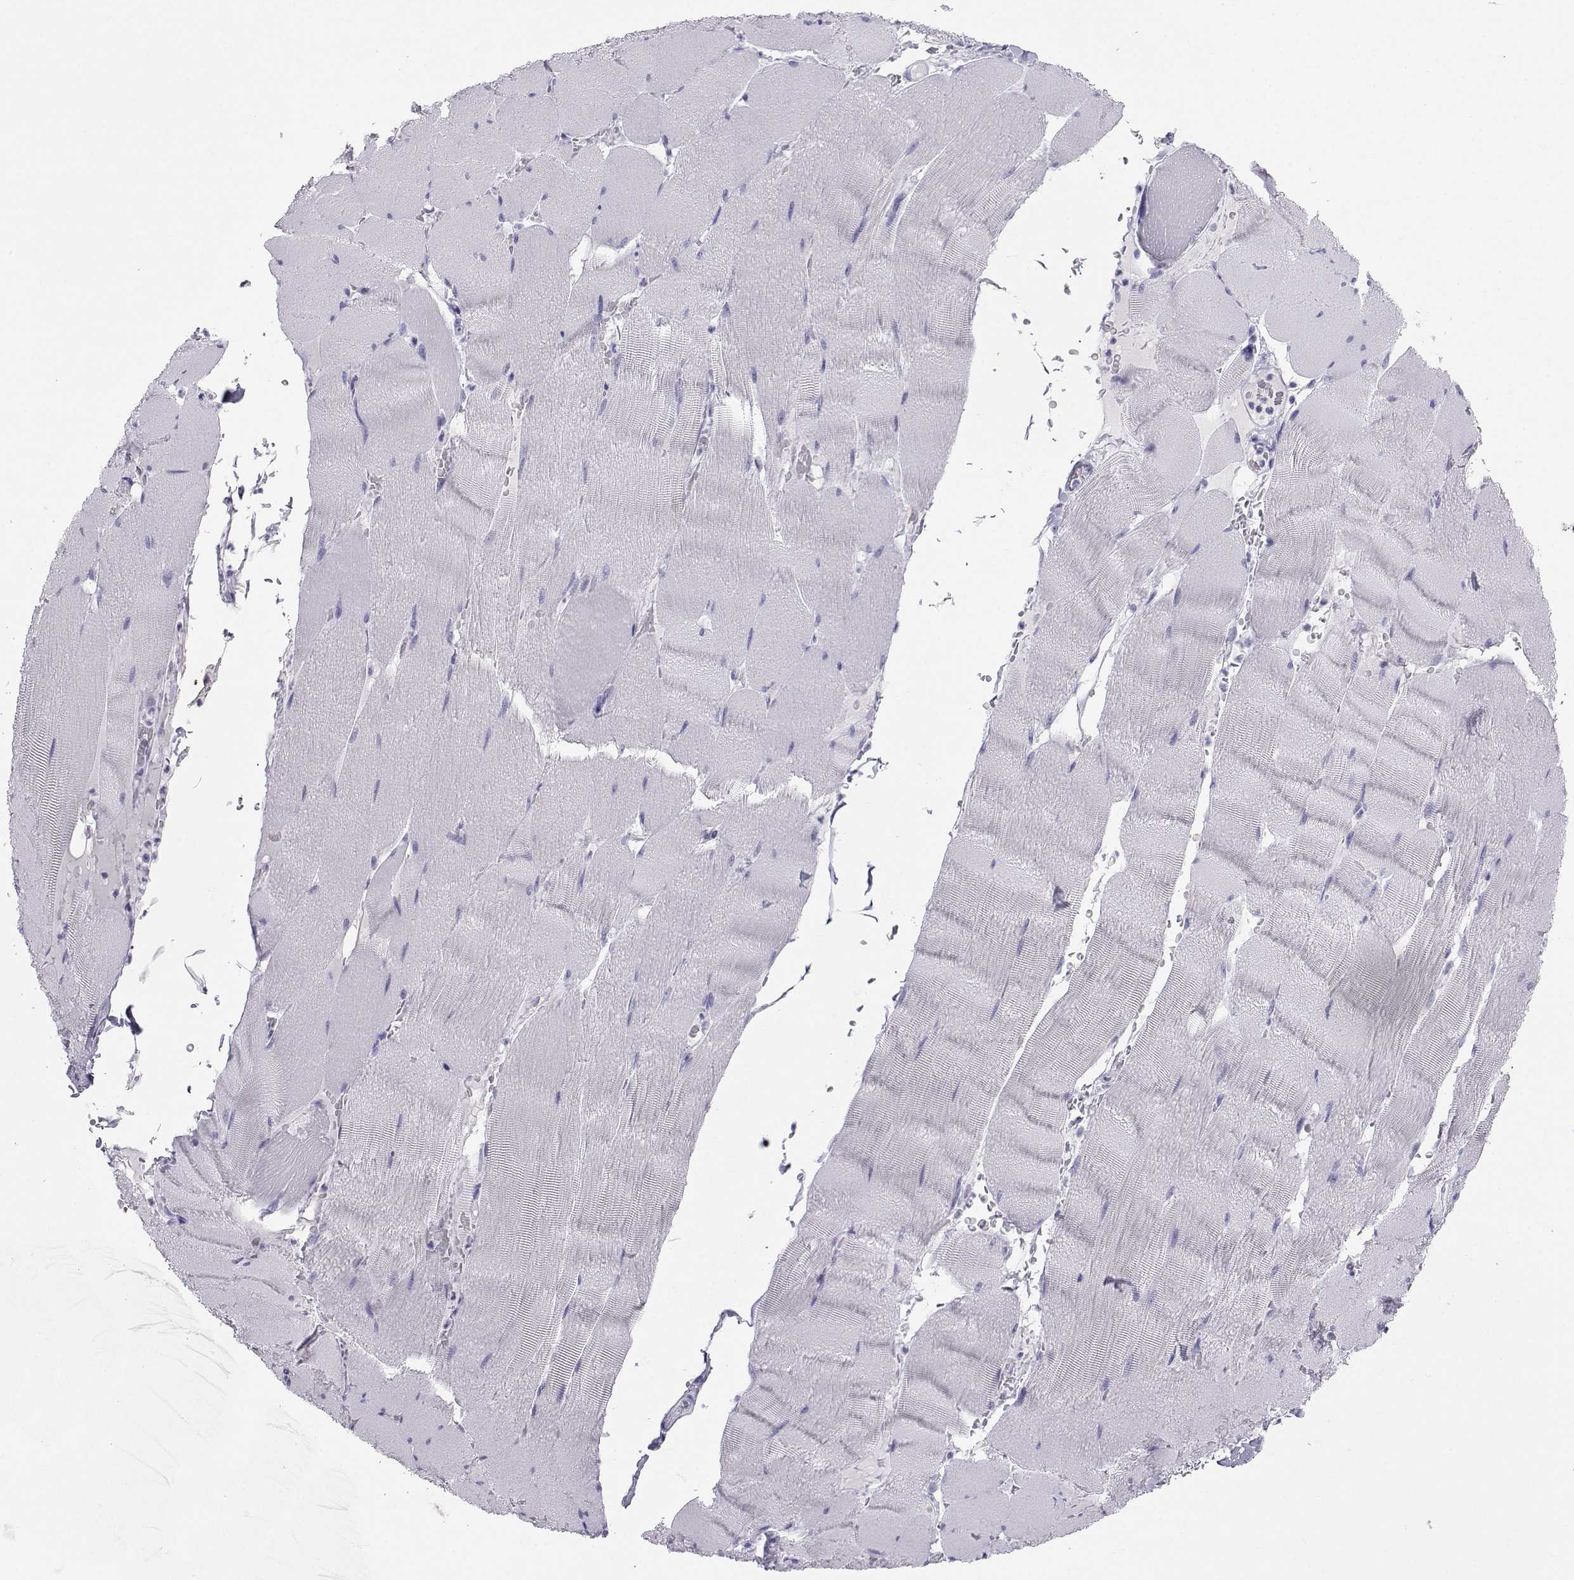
{"staining": {"intensity": "negative", "quantity": "none", "location": "none"}, "tissue": "skeletal muscle", "cell_type": "Myocytes", "image_type": "normal", "snomed": [{"axis": "morphology", "description": "Normal tissue, NOS"}, {"axis": "topography", "description": "Skeletal muscle"}], "caption": "Immunohistochemistry (IHC) histopathology image of benign skeletal muscle: human skeletal muscle stained with DAB (3,3'-diaminobenzidine) exhibits no significant protein positivity in myocytes.", "gene": "SST", "patient": {"sex": "male", "age": 56}}